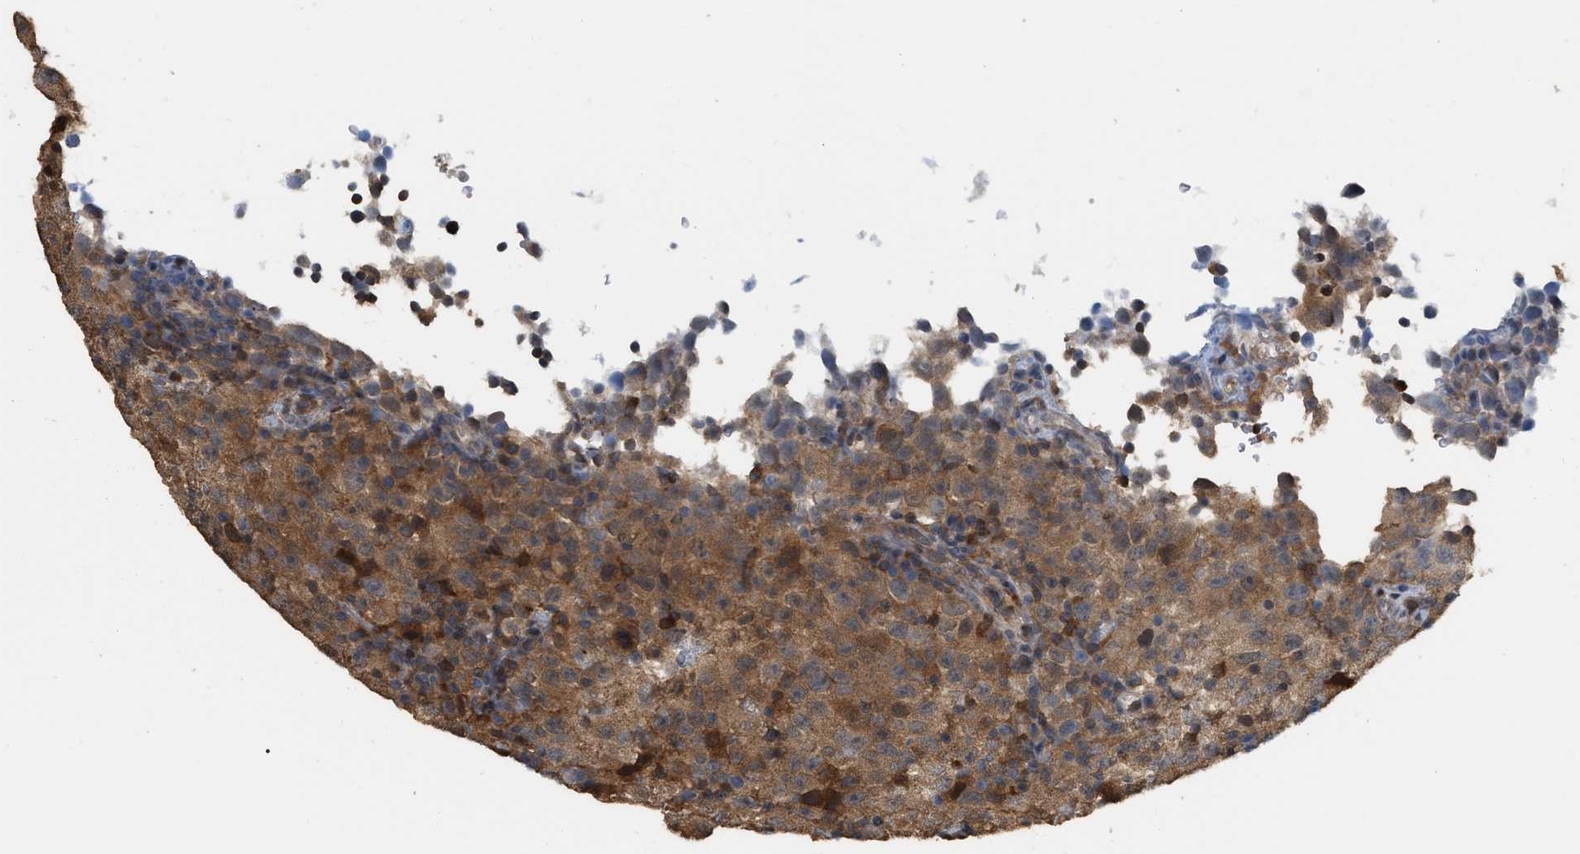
{"staining": {"intensity": "moderate", "quantity": ">75%", "location": "cytoplasmic/membranous"}, "tissue": "testis cancer", "cell_type": "Tumor cells", "image_type": "cancer", "snomed": [{"axis": "morphology", "description": "Seminoma, NOS"}, {"axis": "topography", "description": "Testis"}], "caption": "Human testis cancer (seminoma) stained with a protein marker exhibits moderate staining in tumor cells.", "gene": "MTPN", "patient": {"sex": "male", "age": 22}}